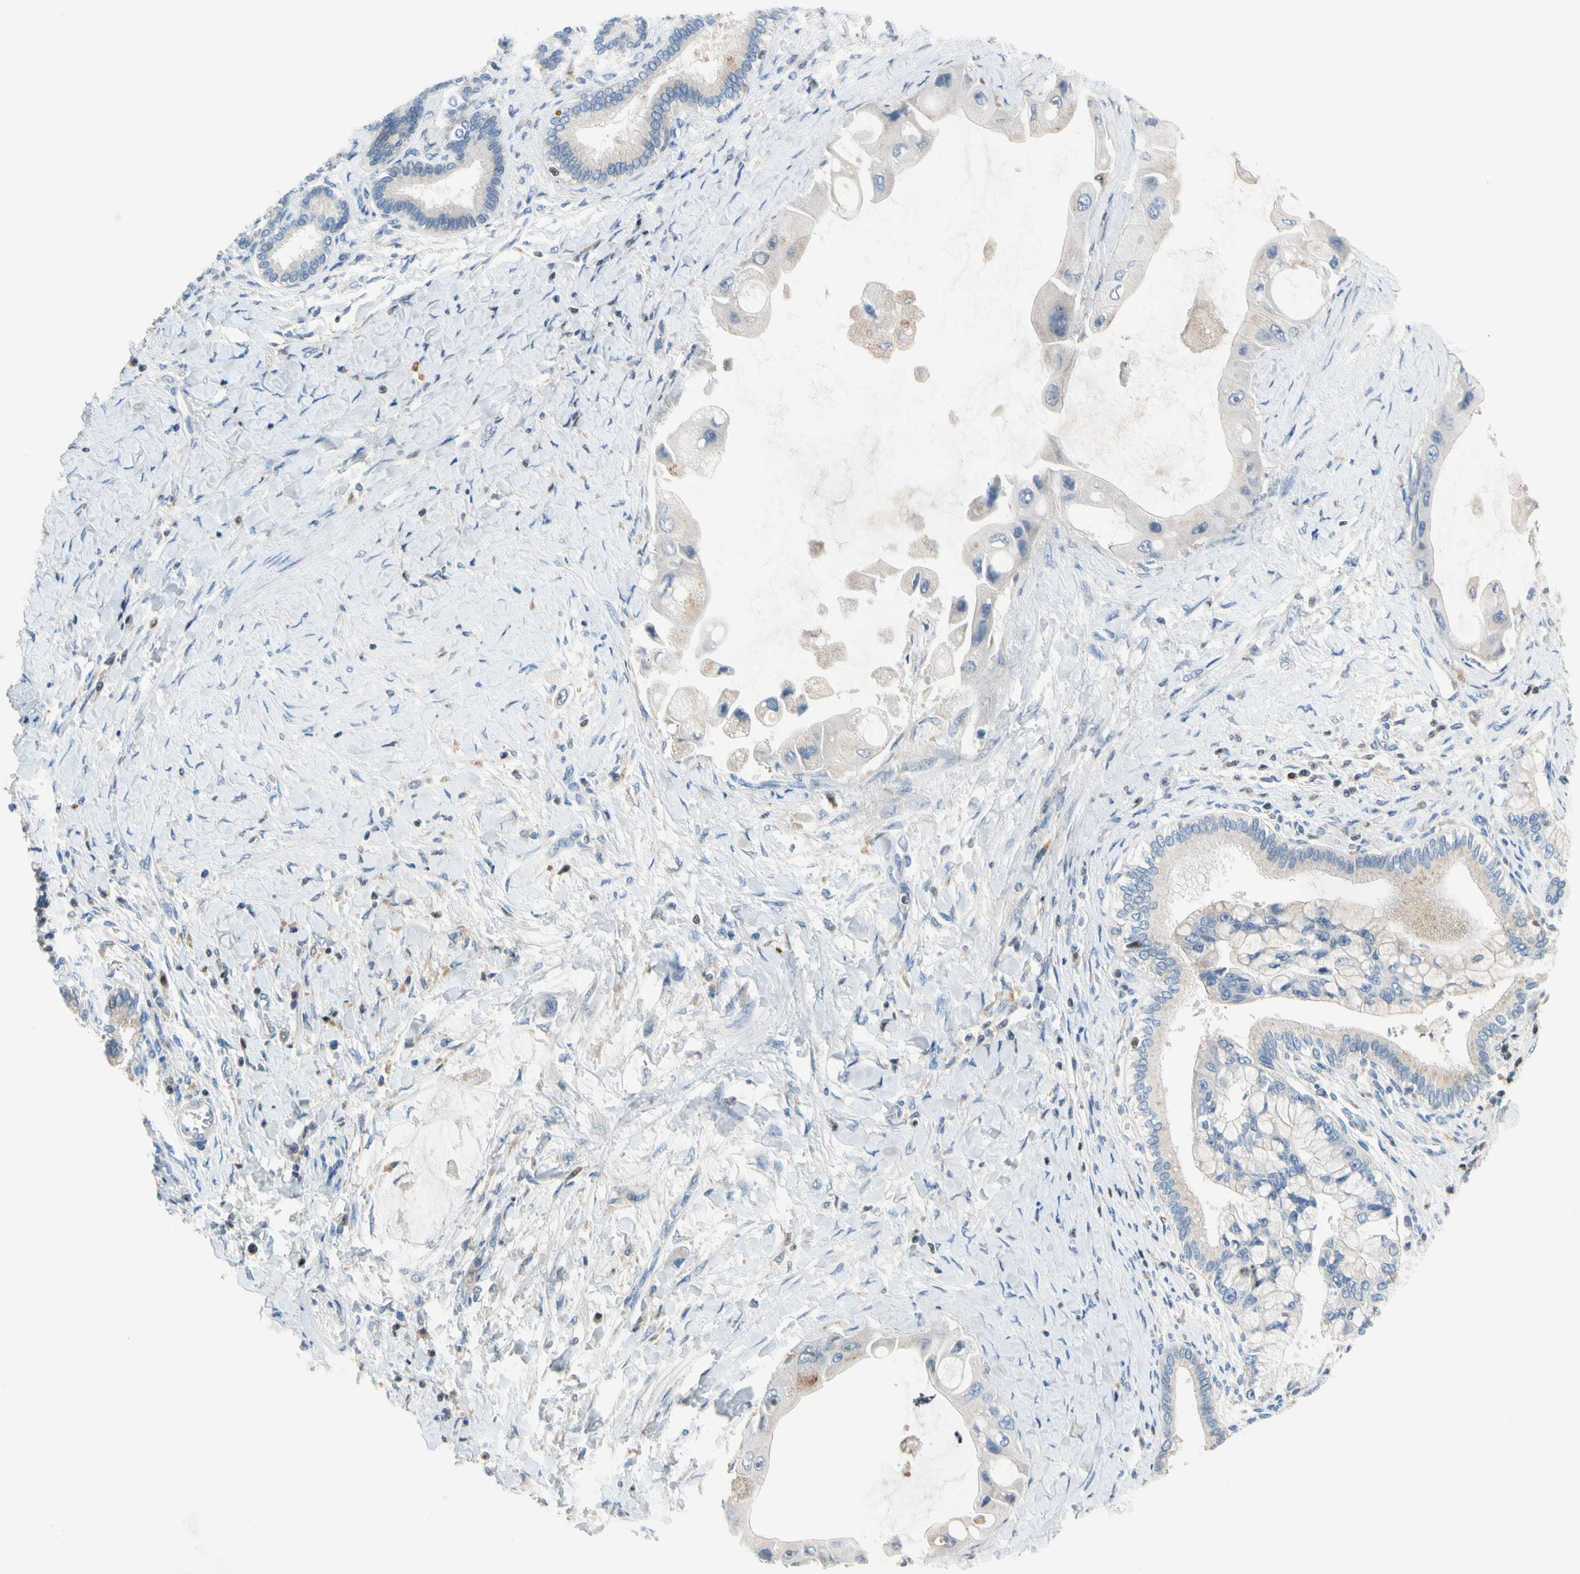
{"staining": {"intensity": "negative", "quantity": "none", "location": "none"}, "tissue": "liver cancer", "cell_type": "Tumor cells", "image_type": "cancer", "snomed": [{"axis": "morphology", "description": "Normal tissue, NOS"}, {"axis": "morphology", "description": "Cholangiocarcinoma"}, {"axis": "topography", "description": "Liver"}, {"axis": "topography", "description": "Peripheral nerve tissue"}], "caption": "Human liver cancer stained for a protein using immunohistochemistry exhibits no expression in tumor cells.", "gene": "SP140", "patient": {"sex": "male", "age": 50}}